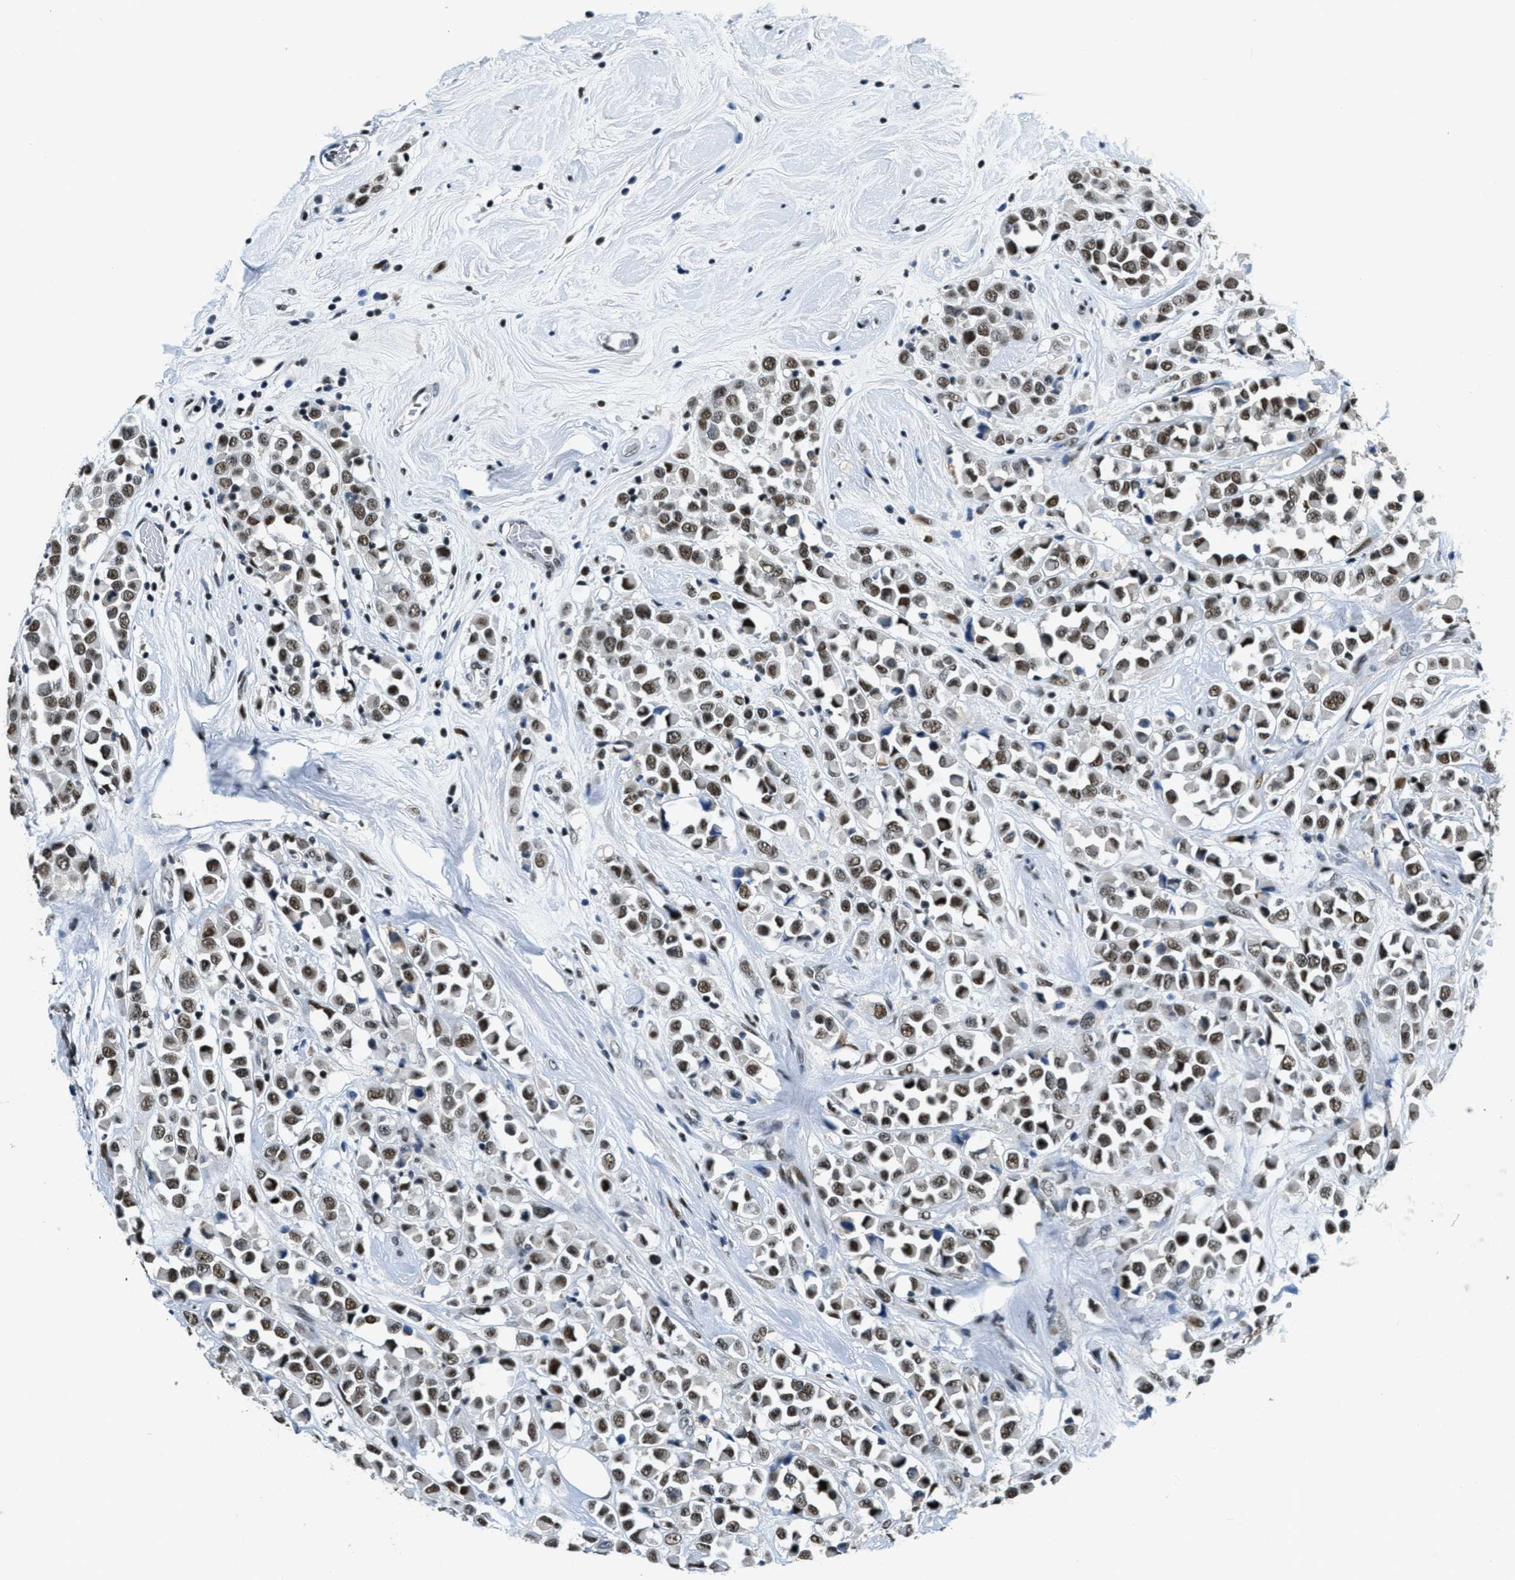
{"staining": {"intensity": "moderate", "quantity": ">75%", "location": "nuclear"}, "tissue": "breast cancer", "cell_type": "Tumor cells", "image_type": "cancer", "snomed": [{"axis": "morphology", "description": "Duct carcinoma"}, {"axis": "topography", "description": "Breast"}], "caption": "This is an image of immunohistochemistry (IHC) staining of breast cancer, which shows moderate expression in the nuclear of tumor cells.", "gene": "SSB", "patient": {"sex": "female", "age": 61}}